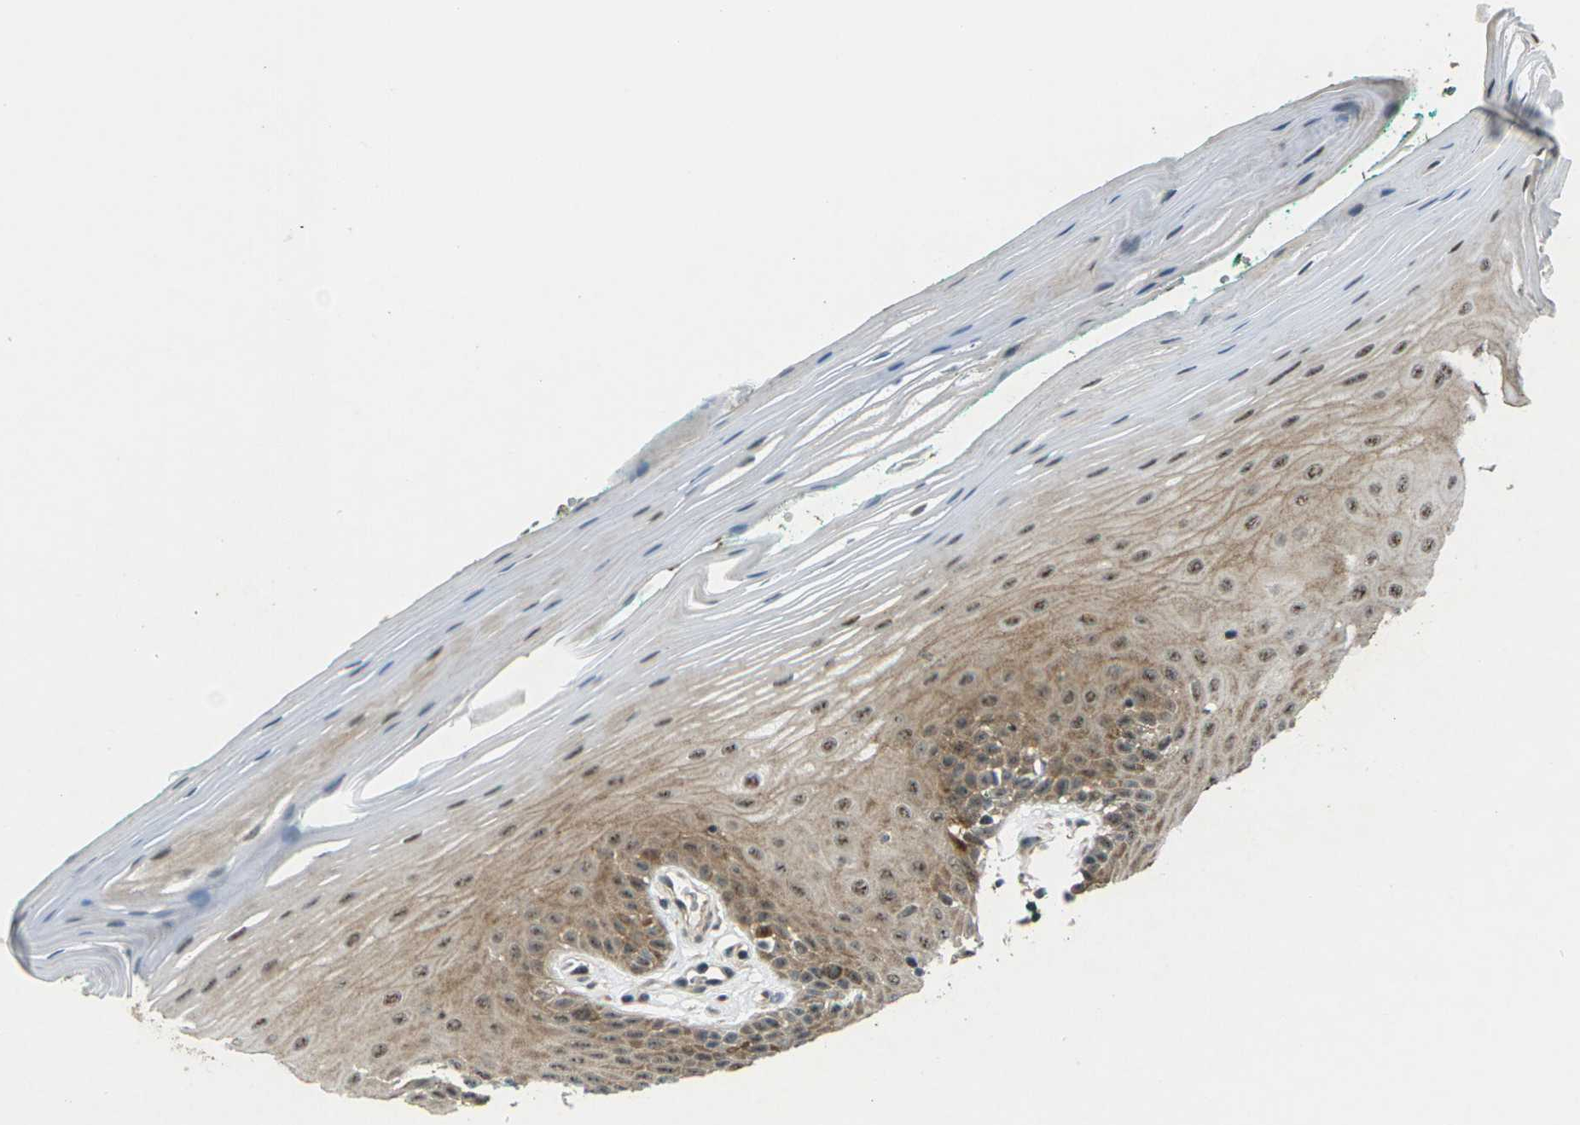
{"staining": {"intensity": "moderate", "quantity": ">75%", "location": "cytoplasmic/membranous,nuclear"}, "tissue": "oral mucosa", "cell_type": "Squamous epithelial cells", "image_type": "normal", "snomed": [{"axis": "morphology", "description": "Normal tissue, NOS"}, {"axis": "topography", "description": "Skeletal muscle"}, {"axis": "topography", "description": "Oral tissue"}], "caption": "Moderate cytoplasmic/membranous,nuclear protein expression is seen in about >75% of squamous epithelial cells in oral mucosa. Ihc stains the protein of interest in brown and the nuclei are stained blue.", "gene": "UBE2S", "patient": {"sex": "male", "age": 58}}